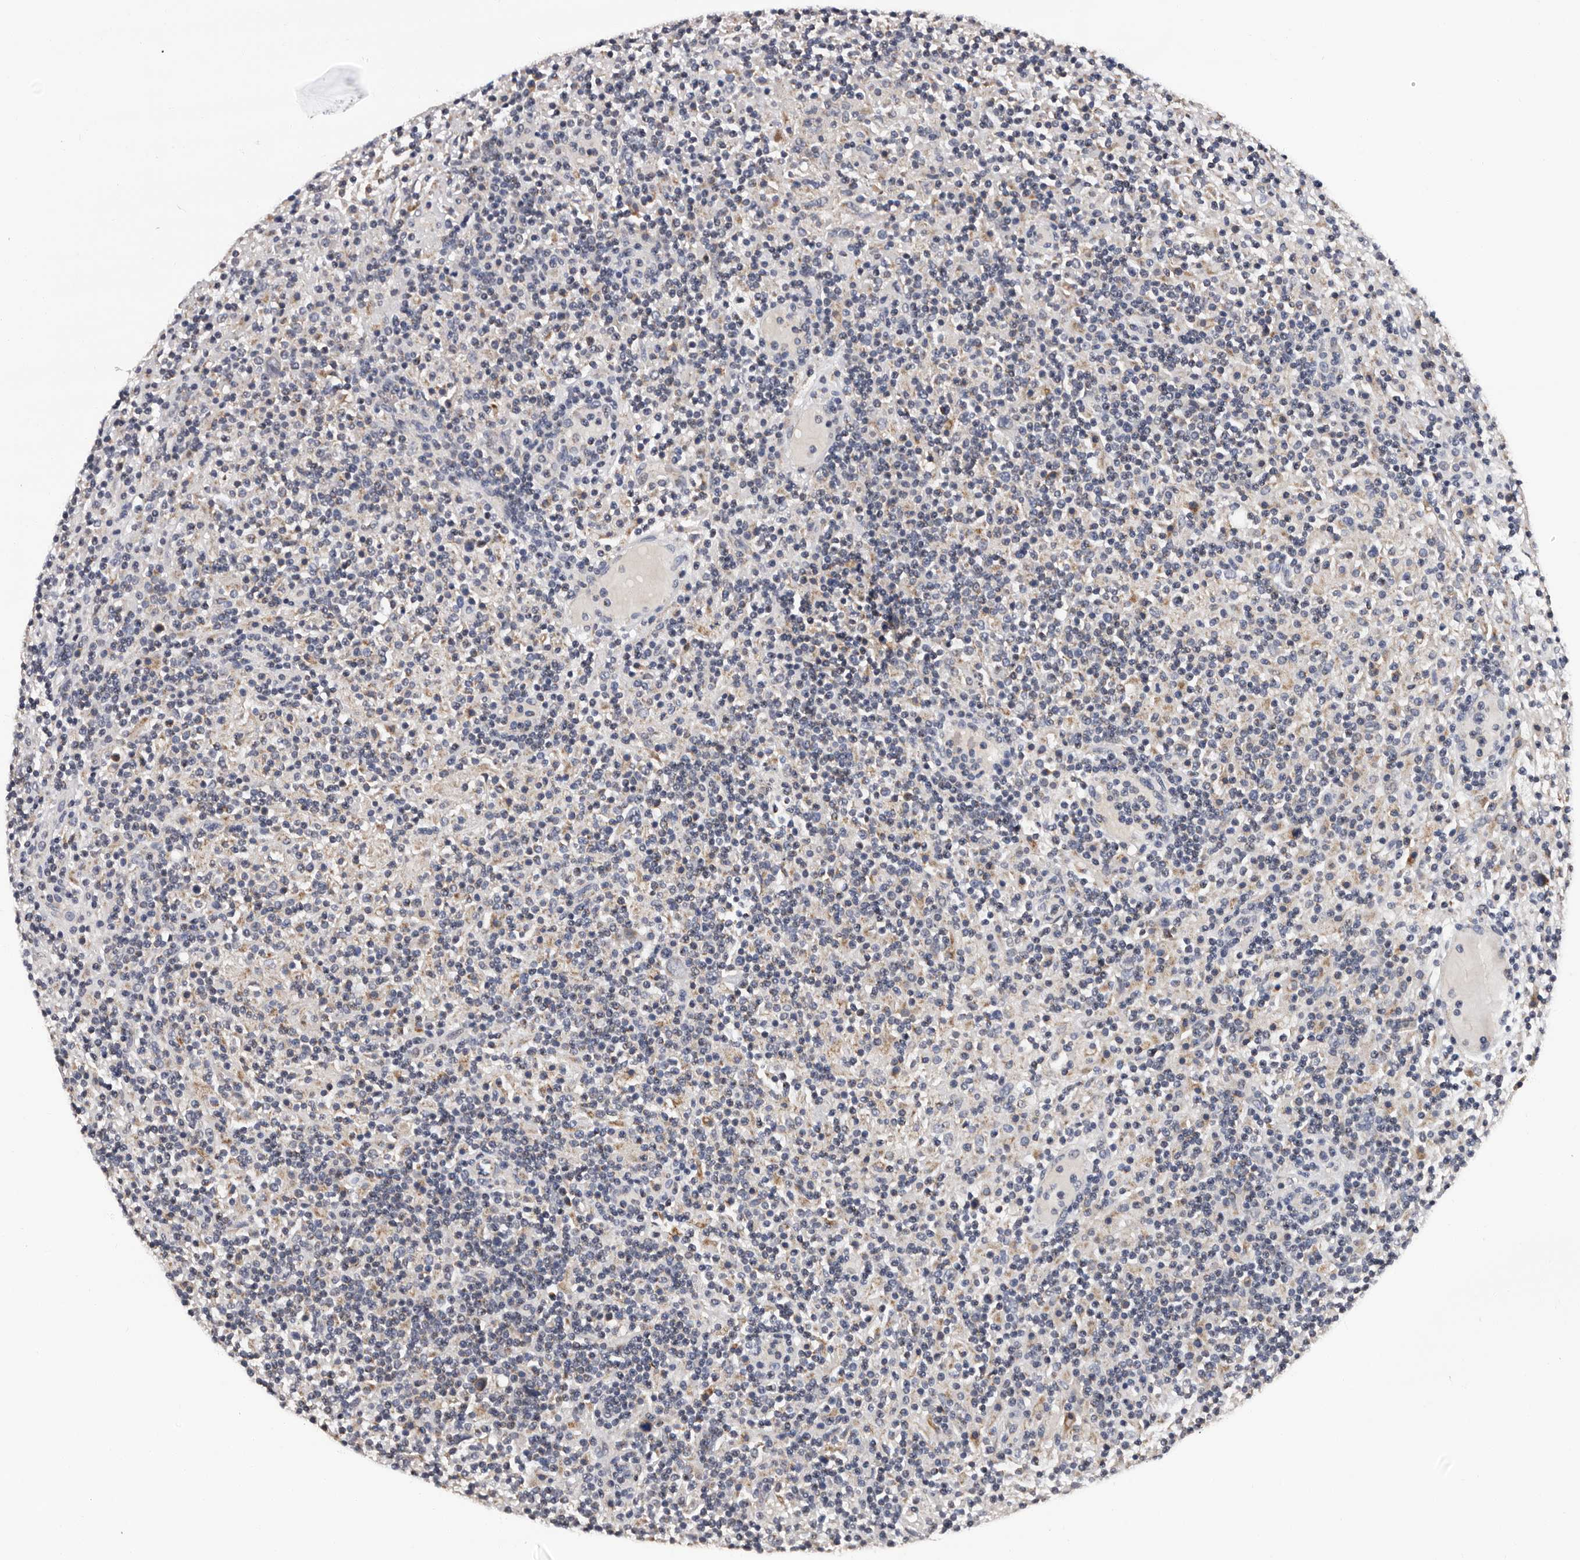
{"staining": {"intensity": "negative", "quantity": "none", "location": "none"}, "tissue": "lymphoma", "cell_type": "Tumor cells", "image_type": "cancer", "snomed": [{"axis": "morphology", "description": "Hodgkin's disease, NOS"}, {"axis": "topography", "description": "Lymph node"}], "caption": "Immunohistochemical staining of human Hodgkin's disease shows no significant expression in tumor cells.", "gene": "TAF4B", "patient": {"sex": "male", "age": 70}}